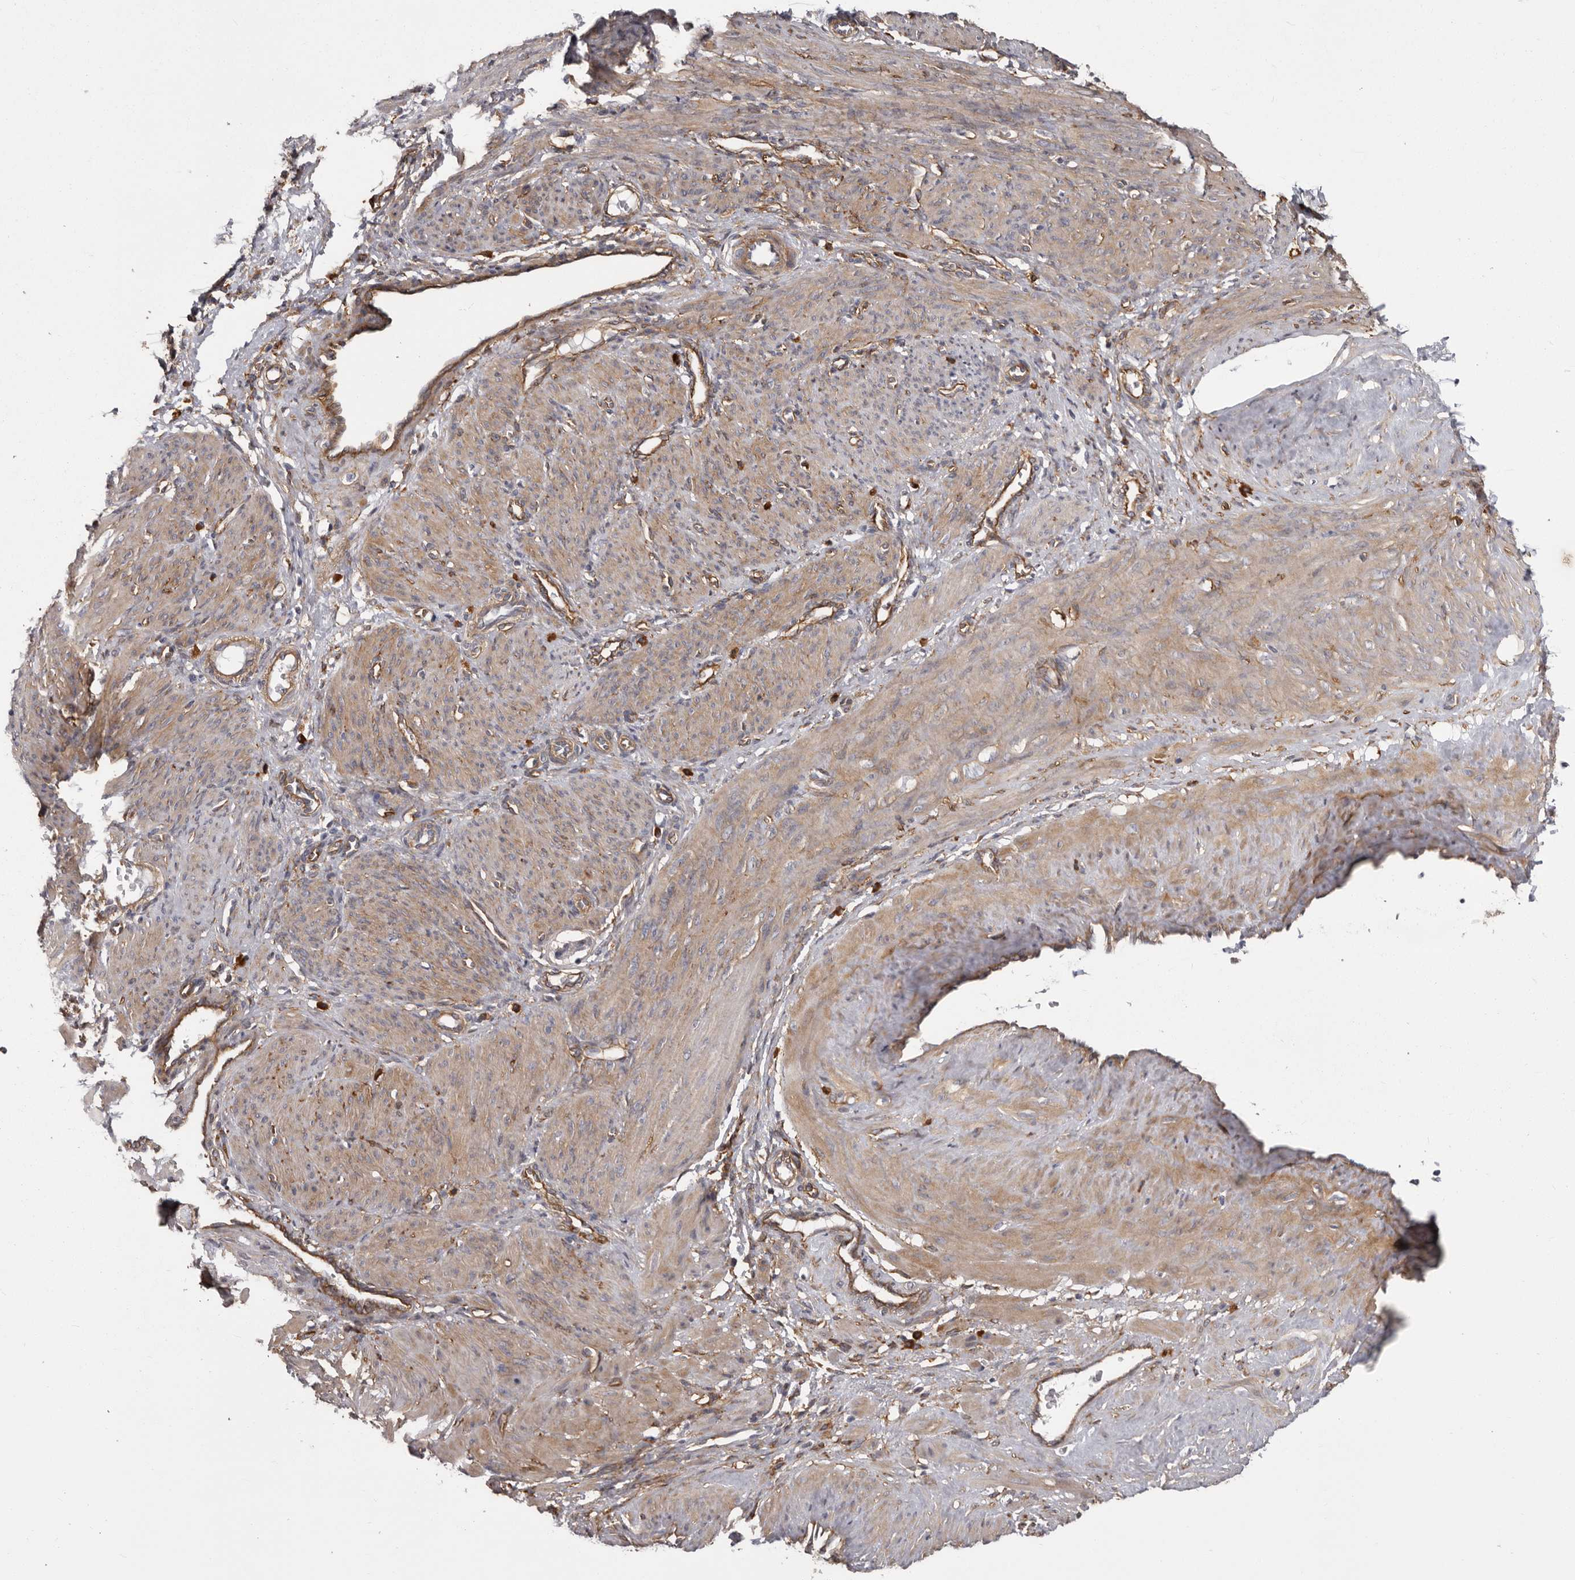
{"staining": {"intensity": "moderate", "quantity": ">75%", "location": "cytoplasmic/membranous"}, "tissue": "smooth muscle", "cell_type": "Smooth muscle cells", "image_type": "normal", "snomed": [{"axis": "morphology", "description": "Normal tissue, NOS"}, {"axis": "topography", "description": "Endometrium"}], "caption": "A medium amount of moderate cytoplasmic/membranous expression is present in about >75% of smooth muscle cells in unremarkable smooth muscle. (Brightfield microscopy of DAB IHC at high magnification).", "gene": "ENAH", "patient": {"sex": "female", "age": 33}}